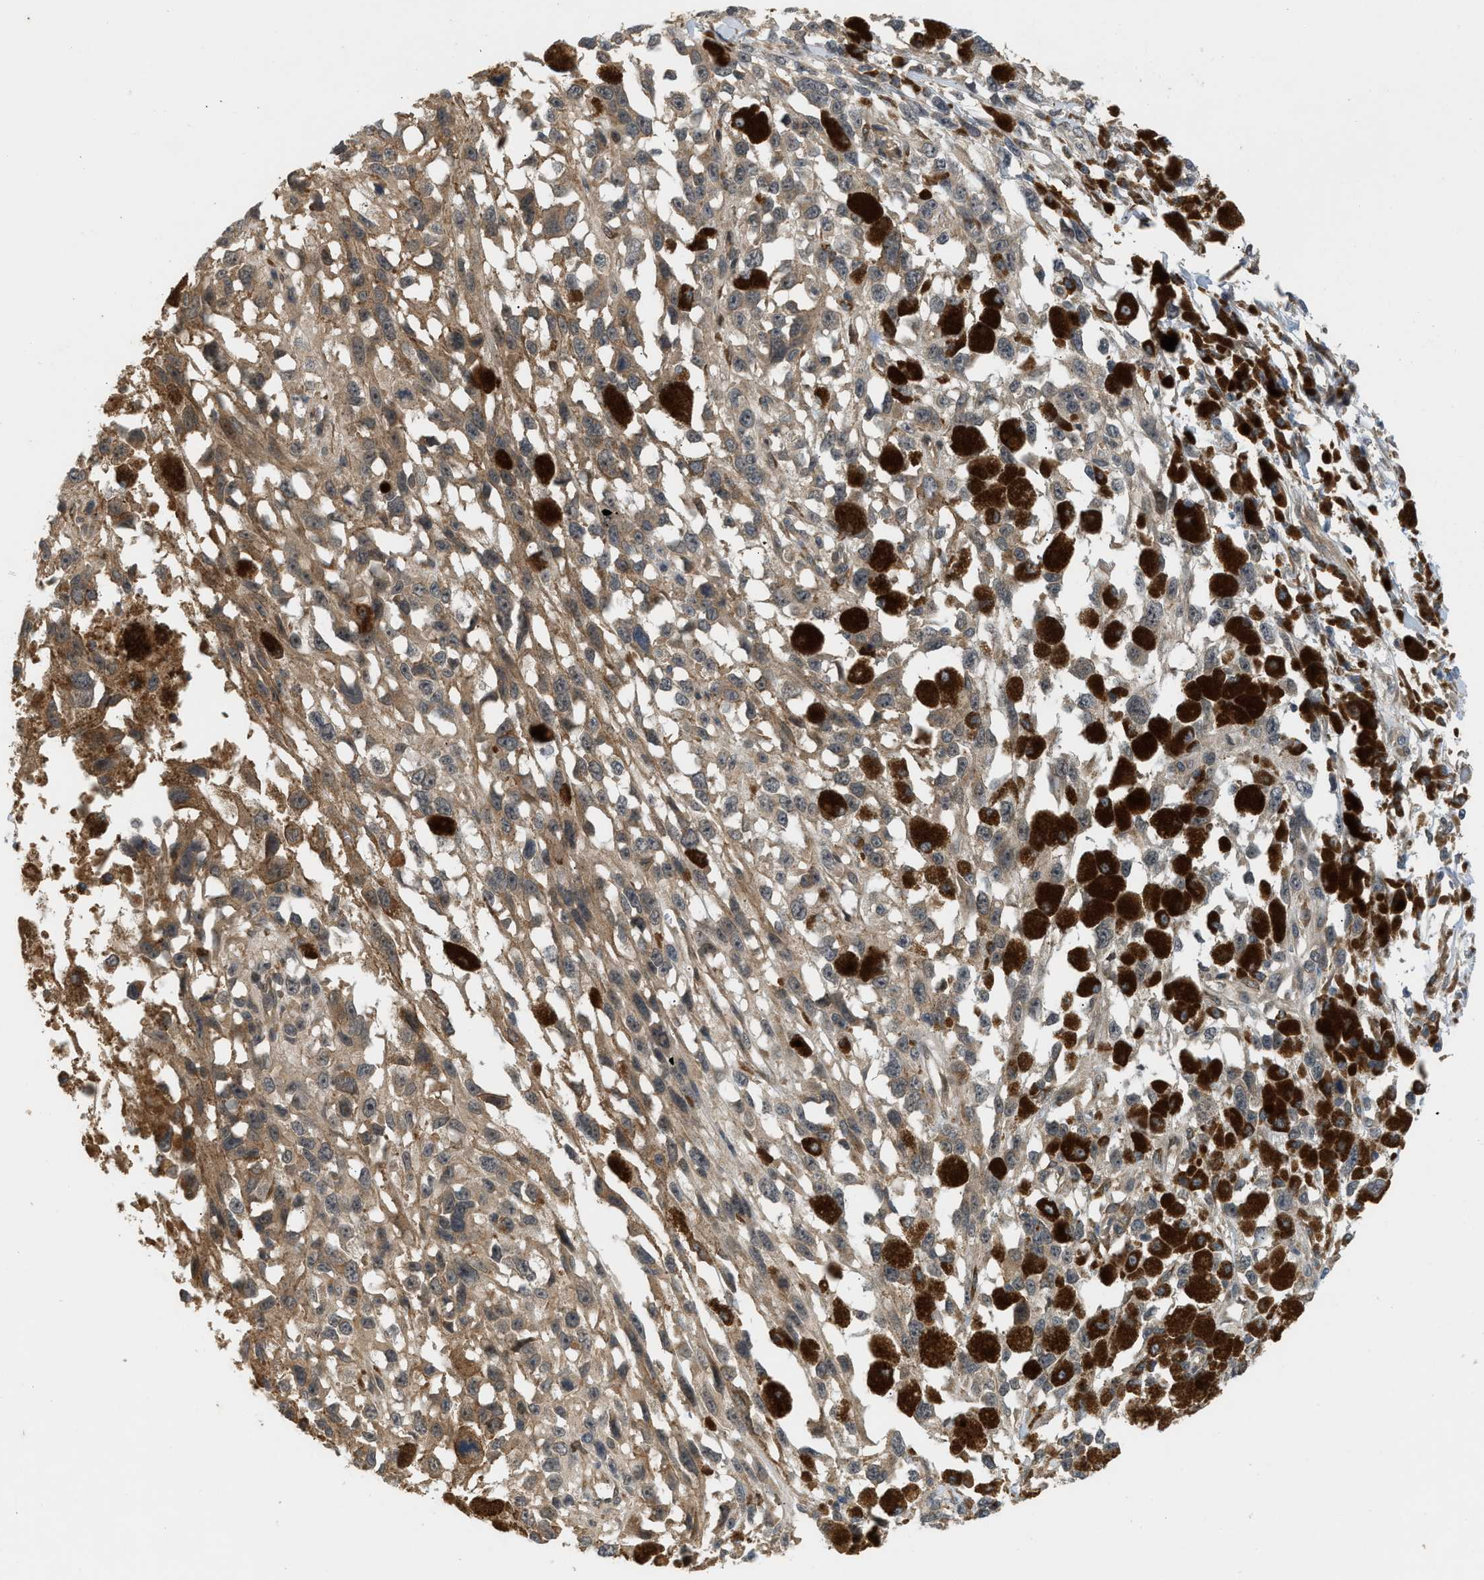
{"staining": {"intensity": "moderate", "quantity": "25%-75%", "location": "cytoplasmic/membranous"}, "tissue": "melanoma", "cell_type": "Tumor cells", "image_type": "cancer", "snomed": [{"axis": "morphology", "description": "Malignant melanoma, Metastatic site"}, {"axis": "topography", "description": "Lymph node"}], "caption": "Immunohistochemical staining of human melanoma demonstrates medium levels of moderate cytoplasmic/membranous protein expression in approximately 25%-75% of tumor cells.", "gene": "ADCY8", "patient": {"sex": "male", "age": 59}}